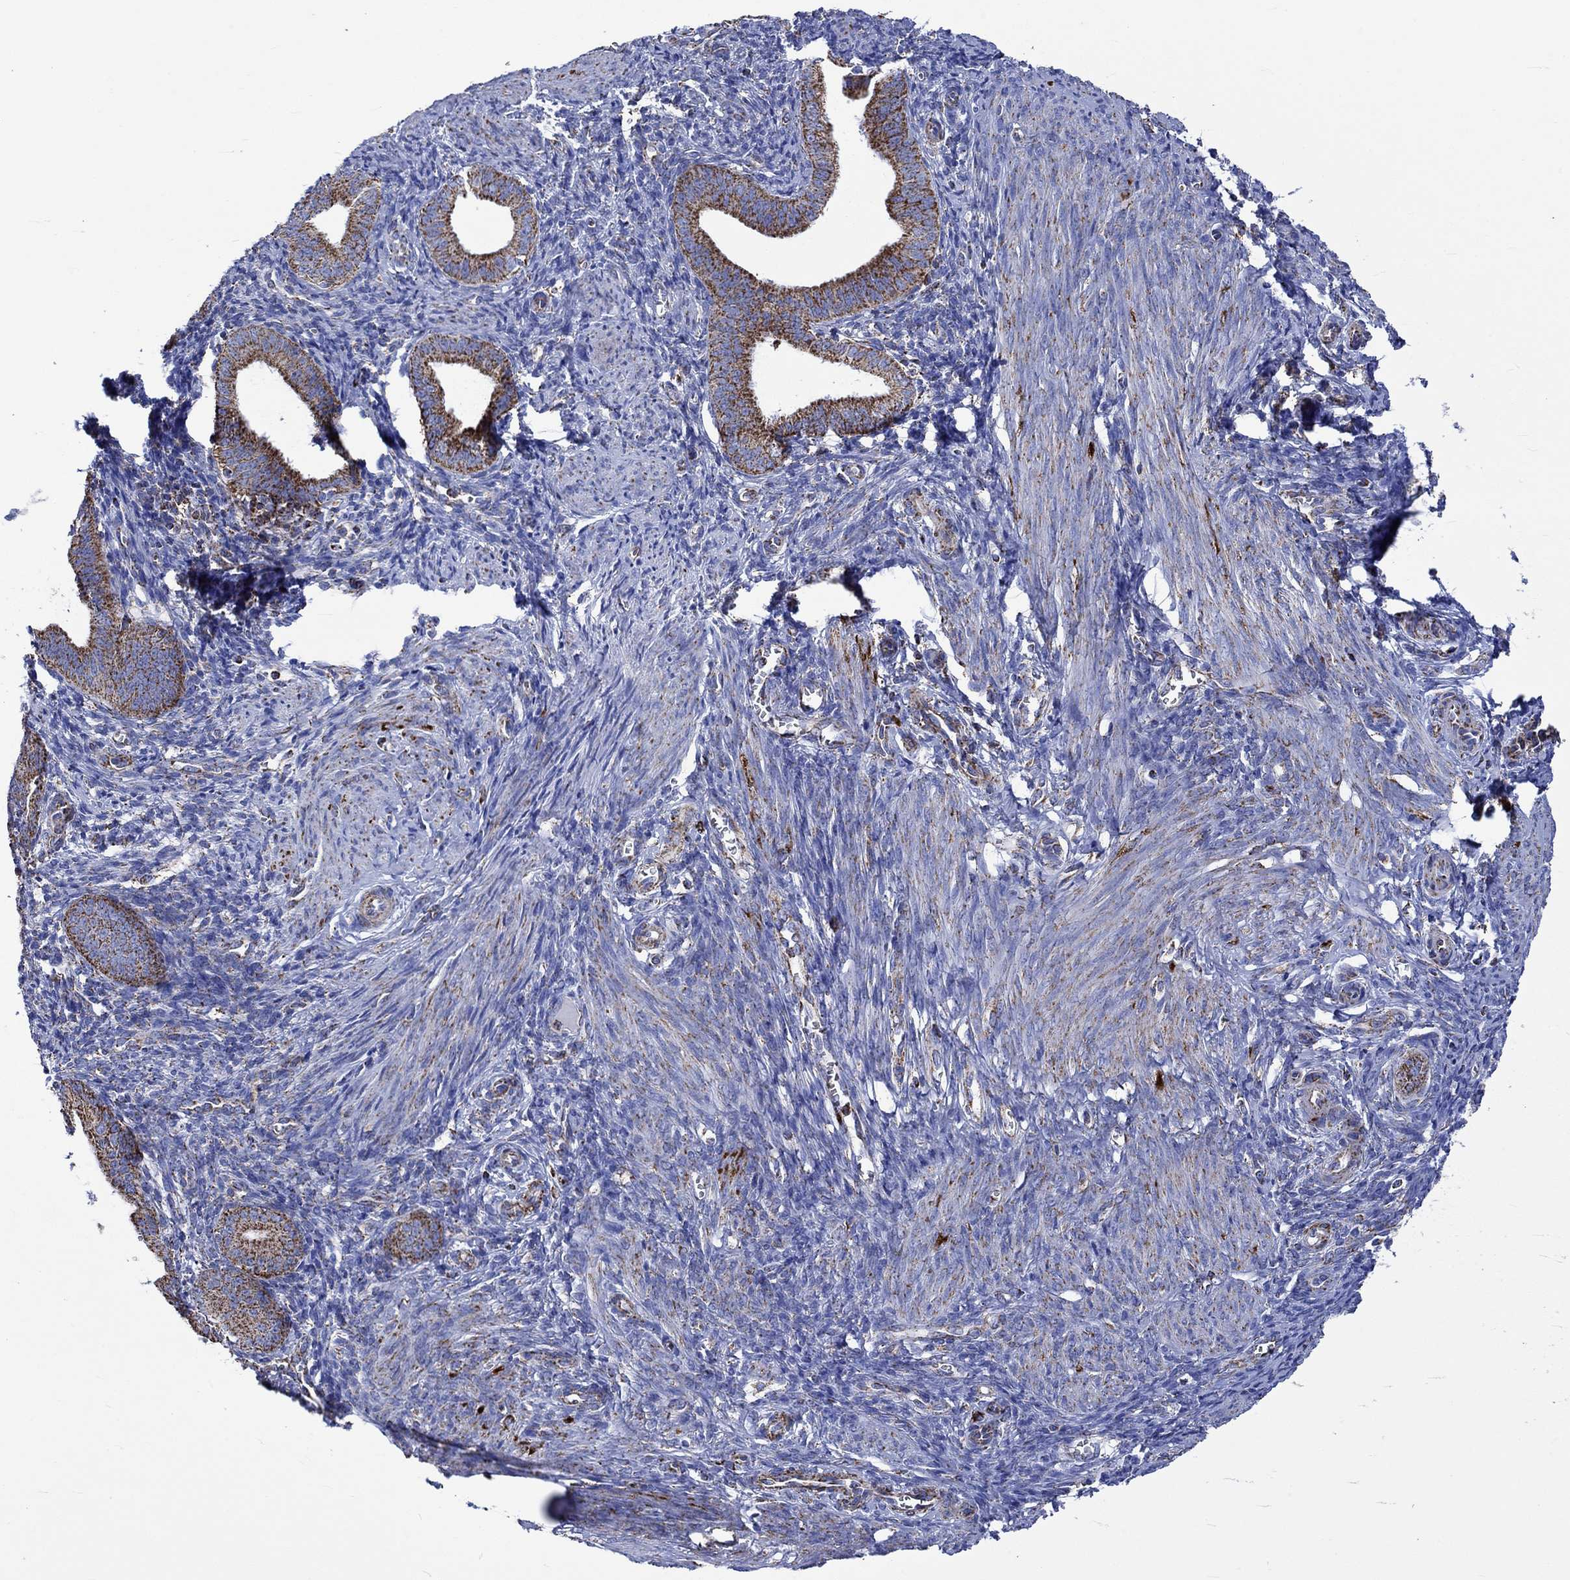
{"staining": {"intensity": "moderate", "quantity": "<25%", "location": "cytoplasmic/membranous"}, "tissue": "endometrium", "cell_type": "Cells in endometrial stroma", "image_type": "normal", "snomed": [{"axis": "morphology", "description": "Normal tissue, NOS"}, {"axis": "topography", "description": "Endometrium"}], "caption": "DAB immunohistochemical staining of normal human endometrium exhibits moderate cytoplasmic/membranous protein staining in approximately <25% of cells in endometrial stroma.", "gene": "RCE1", "patient": {"sex": "female", "age": 42}}